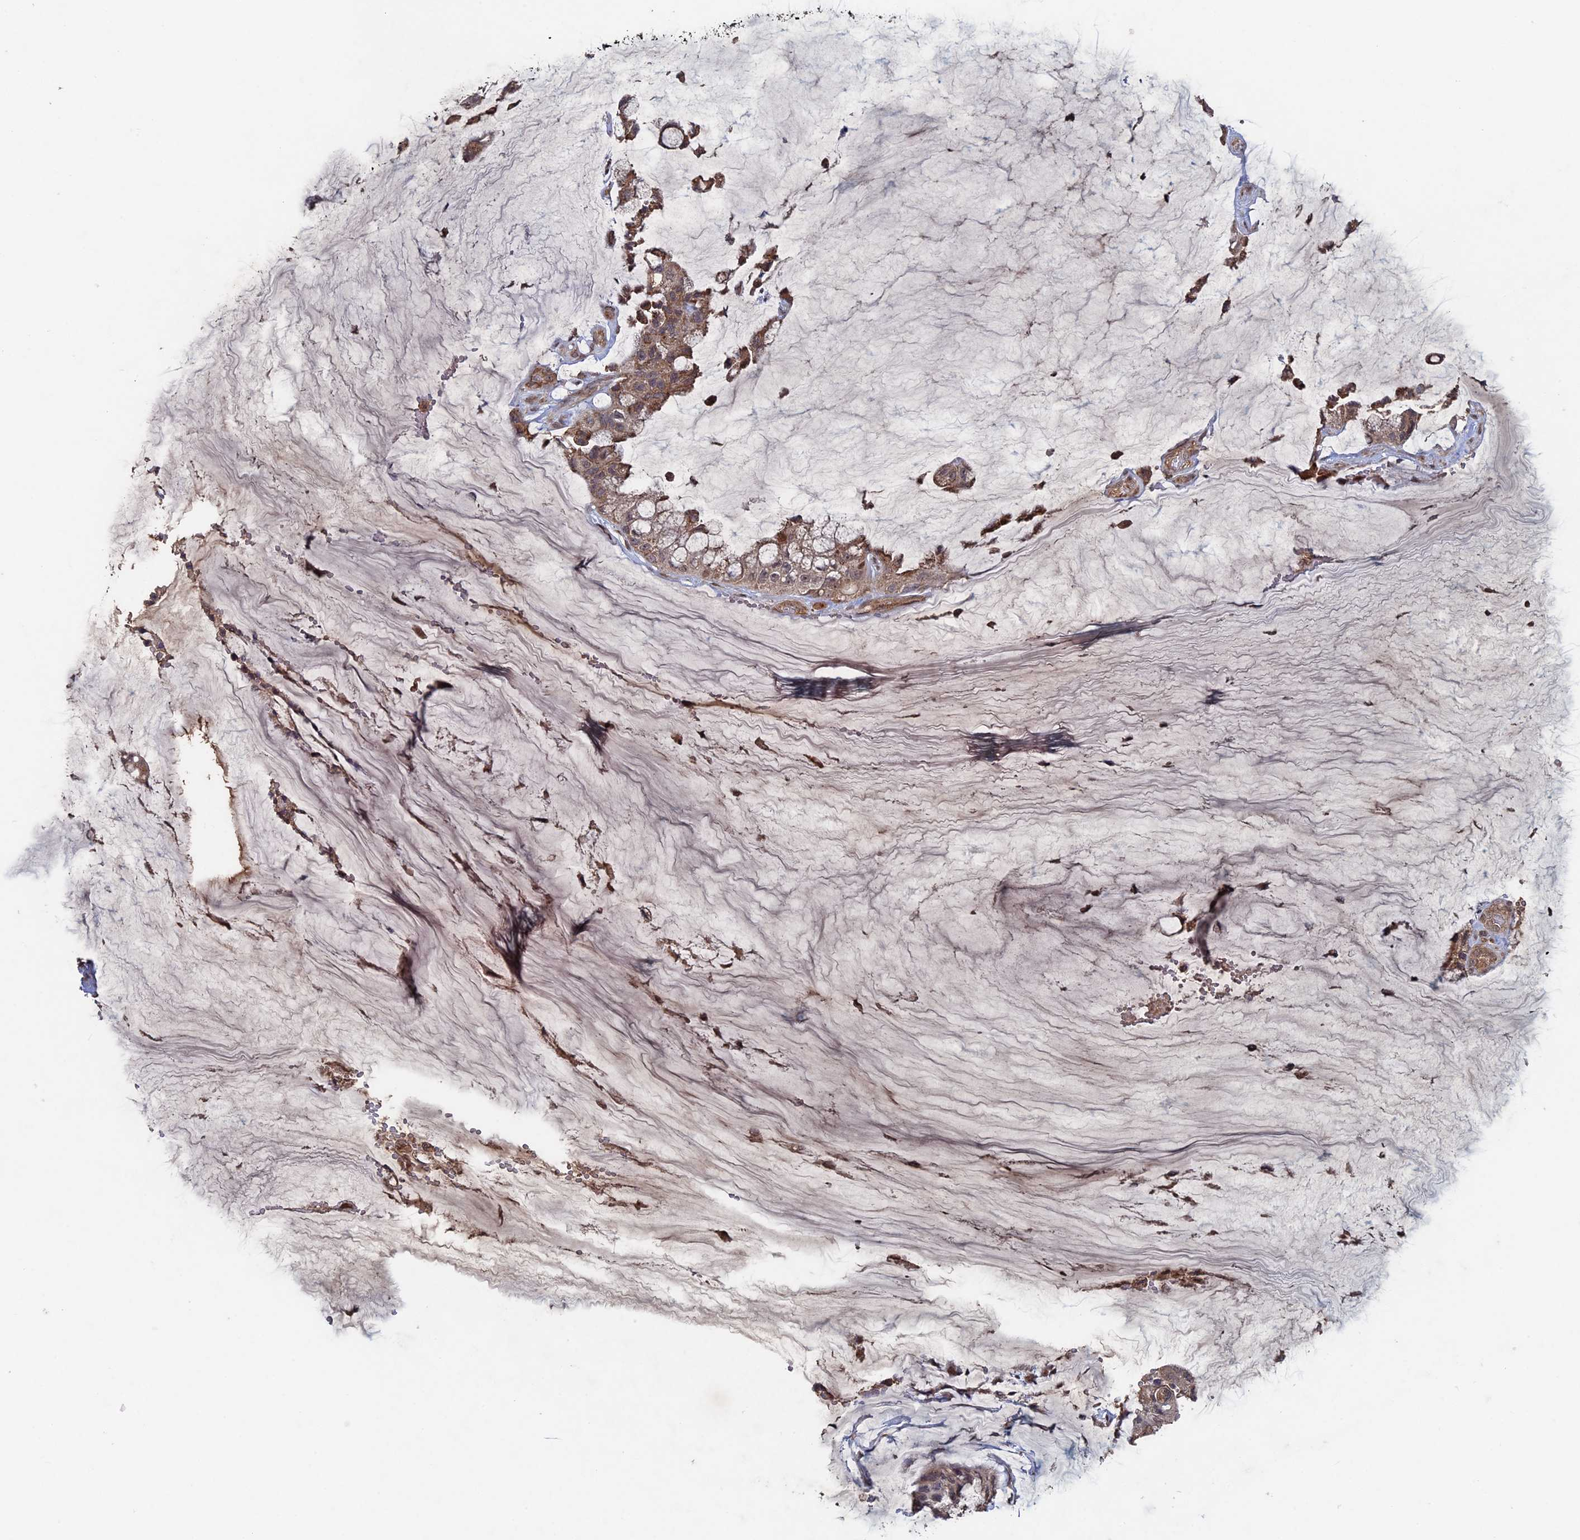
{"staining": {"intensity": "weak", "quantity": ">75%", "location": "cytoplasmic/membranous"}, "tissue": "ovarian cancer", "cell_type": "Tumor cells", "image_type": "cancer", "snomed": [{"axis": "morphology", "description": "Cystadenocarcinoma, mucinous, NOS"}, {"axis": "topography", "description": "Ovary"}], "caption": "Immunohistochemical staining of ovarian cancer (mucinous cystadenocarcinoma) displays low levels of weak cytoplasmic/membranous protein staining in approximately >75% of tumor cells.", "gene": "RAB15", "patient": {"sex": "female", "age": 39}}